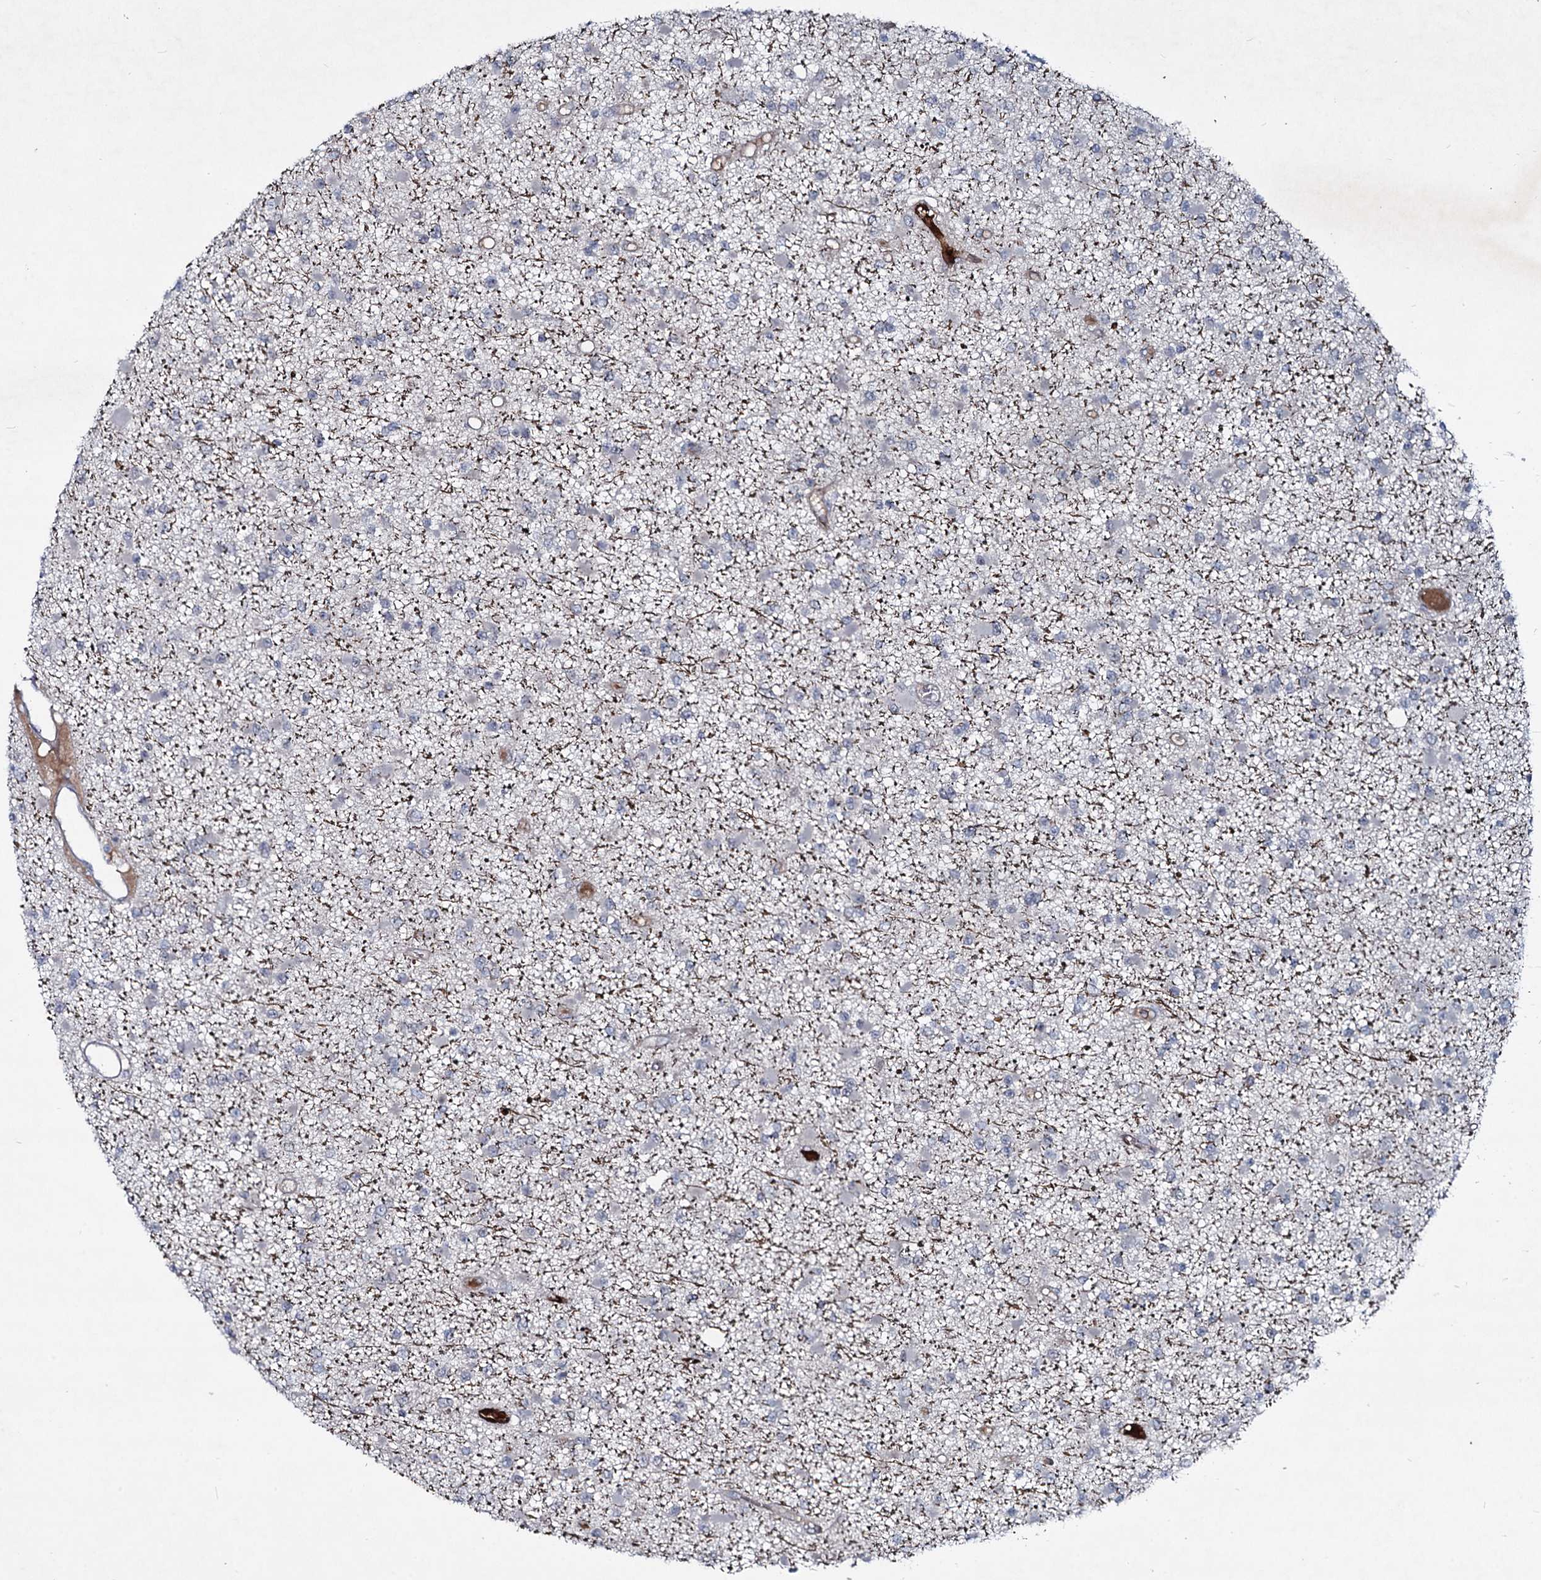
{"staining": {"intensity": "negative", "quantity": "none", "location": "none"}, "tissue": "glioma", "cell_type": "Tumor cells", "image_type": "cancer", "snomed": [{"axis": "morphology", "description": "Glioma, malignant, Low grade"}, {"axis": "topography", "description": "Brain"}], "caption": "High power microscopy image of an immunohistochemistry micrograph of malignant glioma (low-grade), revealing no significant positivity in tumor cells.", "gene": "RNF6", "patient": {"sex": "female", "age": 22}}